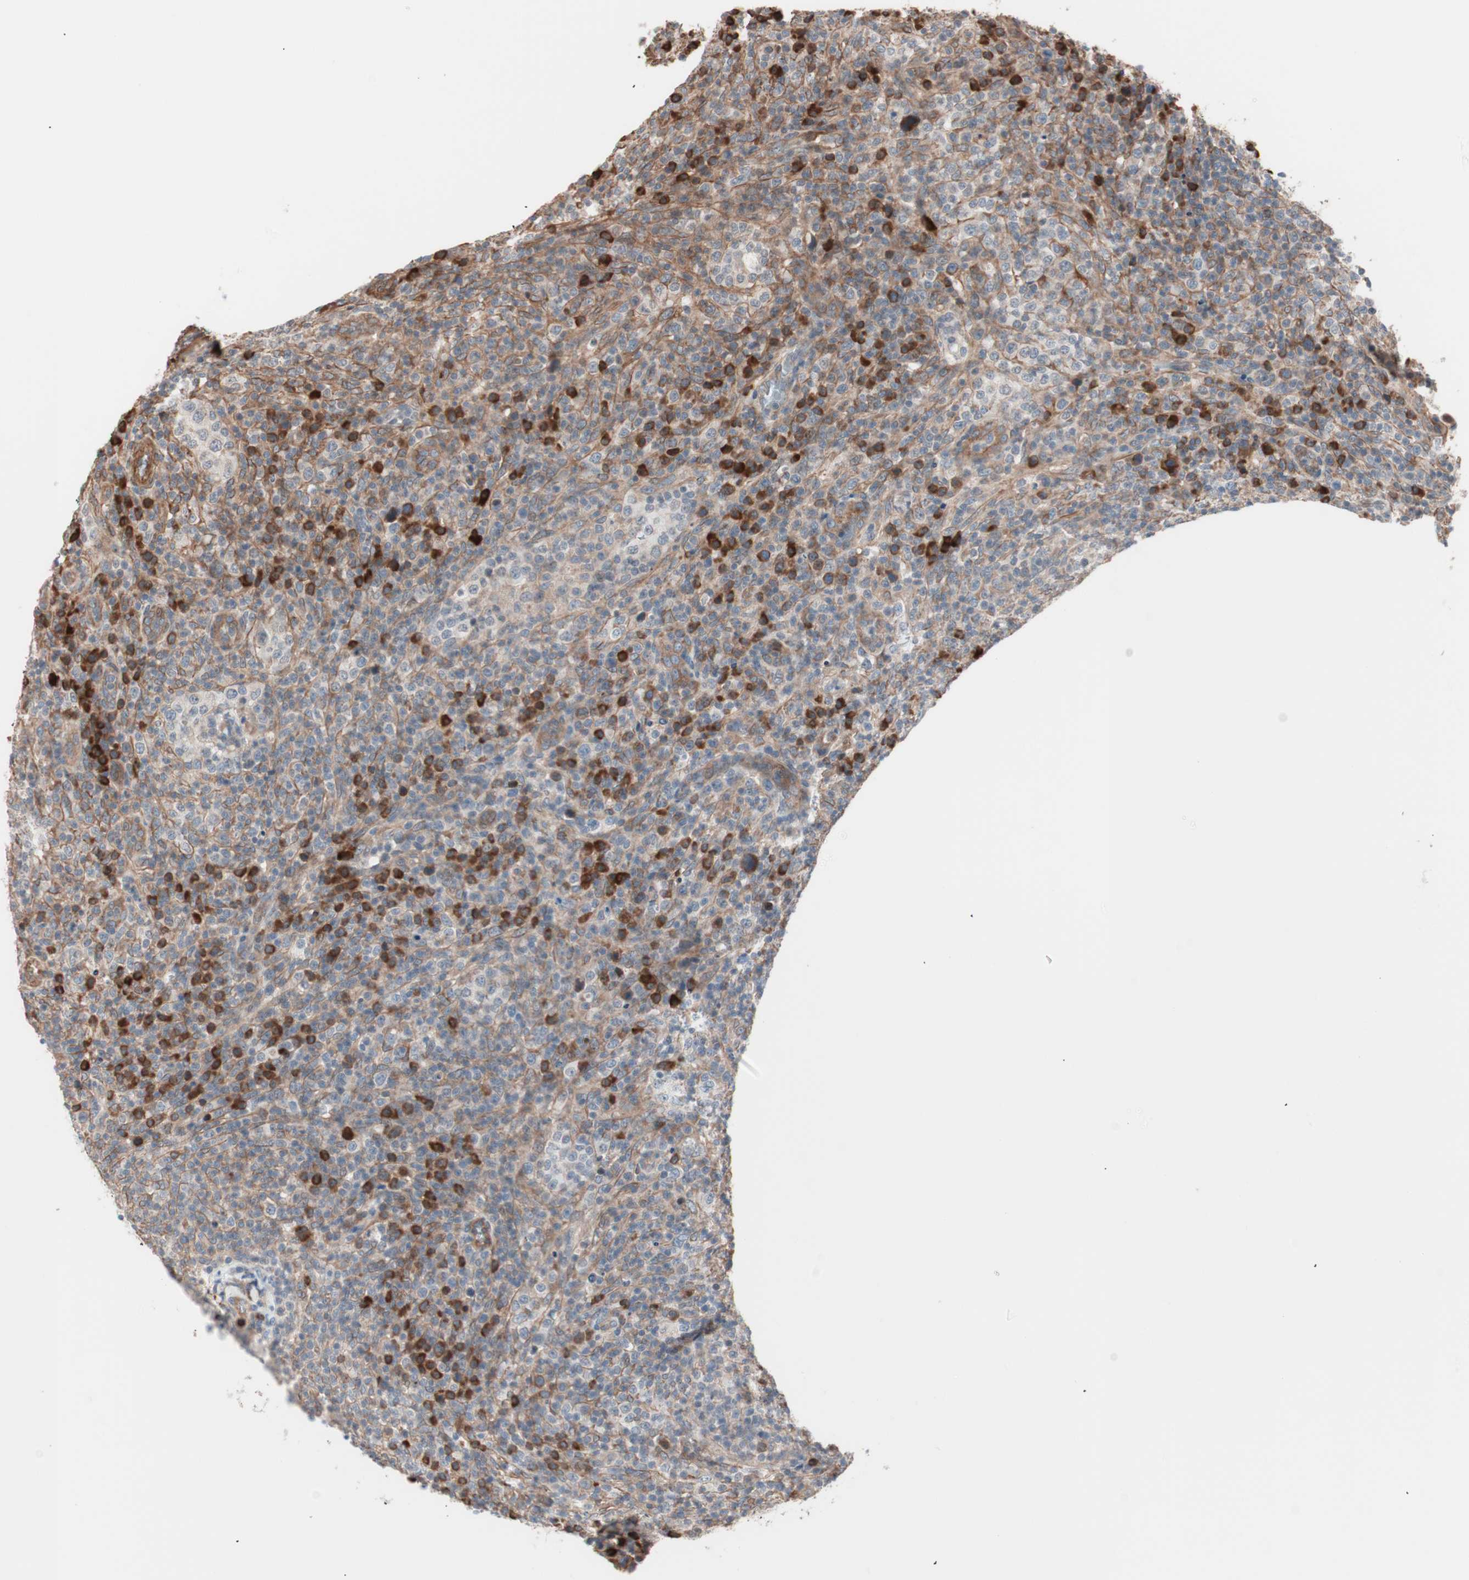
{"staining": {"intensity": "weak", "quantity": "<25%", "location": "cytoplasmic/membranous"}, "tissue": "lymphoma", "cell_type": "Tumor cells", "image_type": "cancer", "snomed": [{"axis": "morphology", "description": "Malignant lymphoma, non-Hodgkin's type, High grade"}, {"axis": "topography", "description": "Lymph node"}], "caption": "Human lymphoma stained for a protein using immunohistochemistry shows no staining in tumor cells.", "gene": "ALG5", "patient": {"sex": "female", "age": 76}}